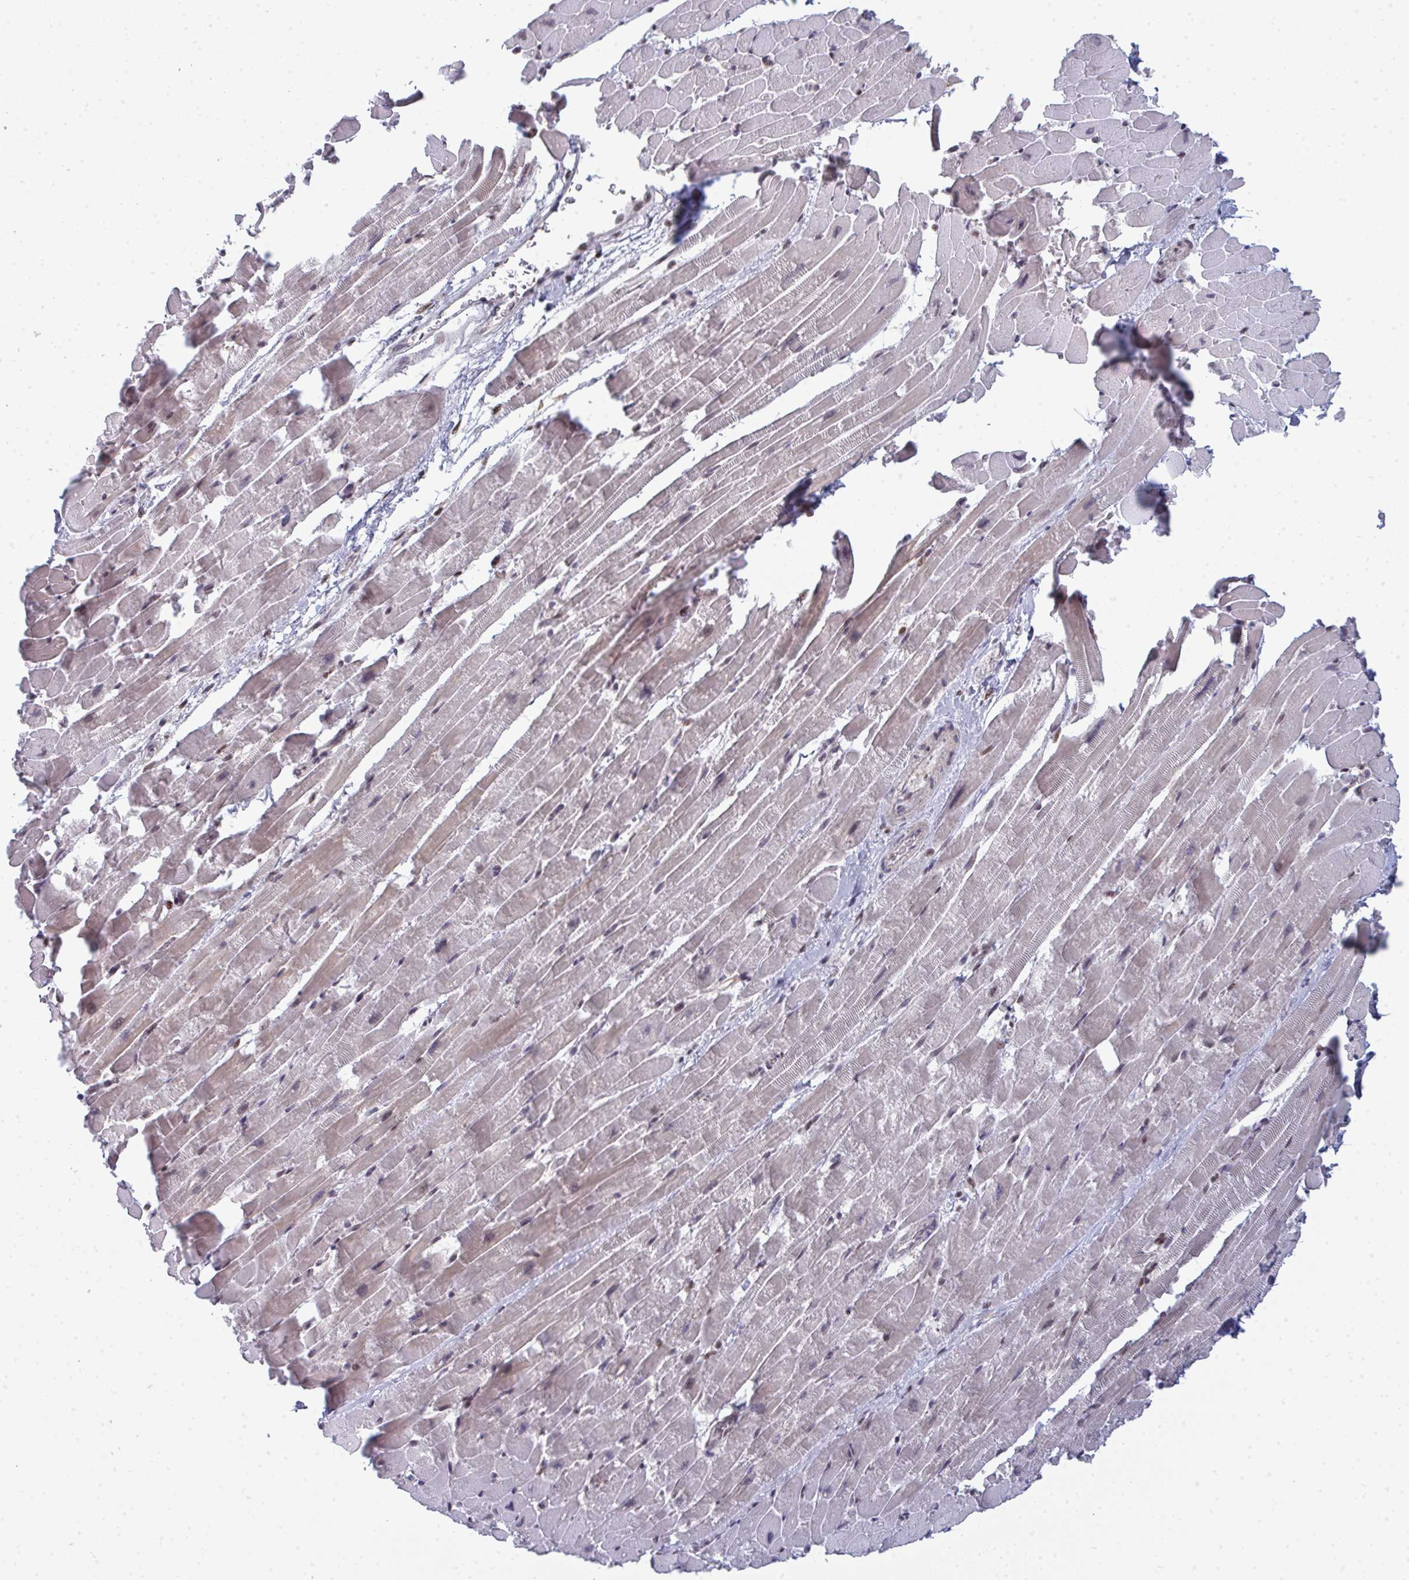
{"staining": {"intensity": "weak", "quantity": "<25%", "location": "cytoplasmic/membranous,nuclear"}, "tissue": "heart muscle", "cell_type": "Cardiomyocytes", "image_type": "normal", "snomed": [{"axis": "morphology", "description": "Normal tissue, NOS"}, {"axis": "topography", "description": "Heart"}], "caption": "This histopathology image is of benign heart muscle stained with immunohistochemistry (IHC) to label a protein in brown with the nuclei are counter-stained blue. There is no staining in cardiomyocytes.", "gene": "ATF1", "patient": {"sex": "male", "age": 37}}